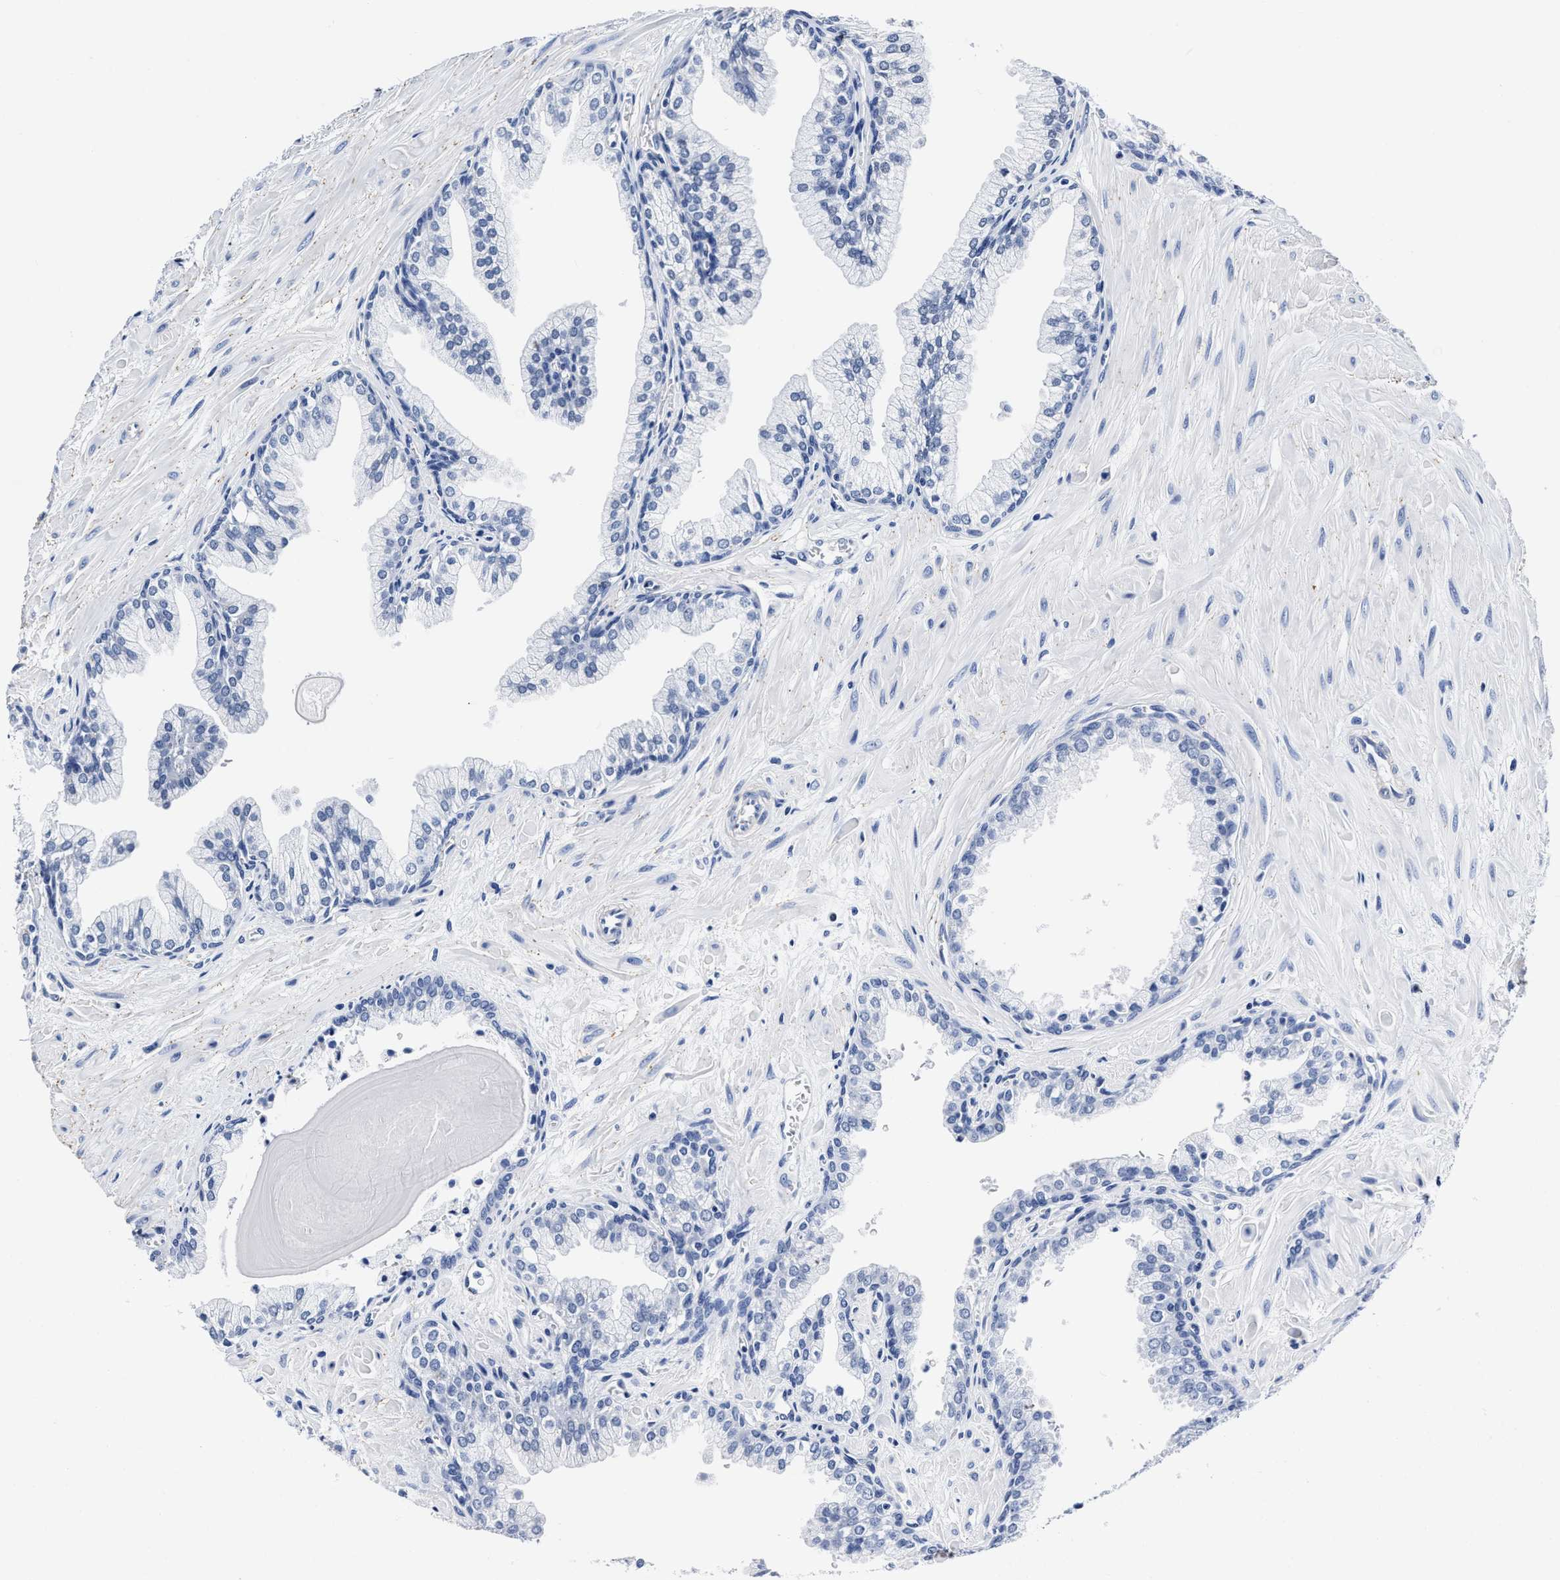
{"staining": {"intensity": "negative", "quantity": "none", "location": "none"}, "tissue": "prostate cancer", "cell_type": "Tumor cells", "image_type": "cancer", "snomed": [{"axis": "morphology", "description": "Adenocarcinoma, Low grade"}, {"axis": "topography", "description": "Prostate"}], "caption": "Adenocarcinoma (low-grade) (prostate) was stained to show a protein in brown. There is no significant expression in tumor cells. (Stains: DAB immunohistochemistry with hematoxylin counter stain, Microscopy: brightfield microscopy at high magnification).", "gene": "KCNMB3", "patient": {"sex": "male", "age": 53}}